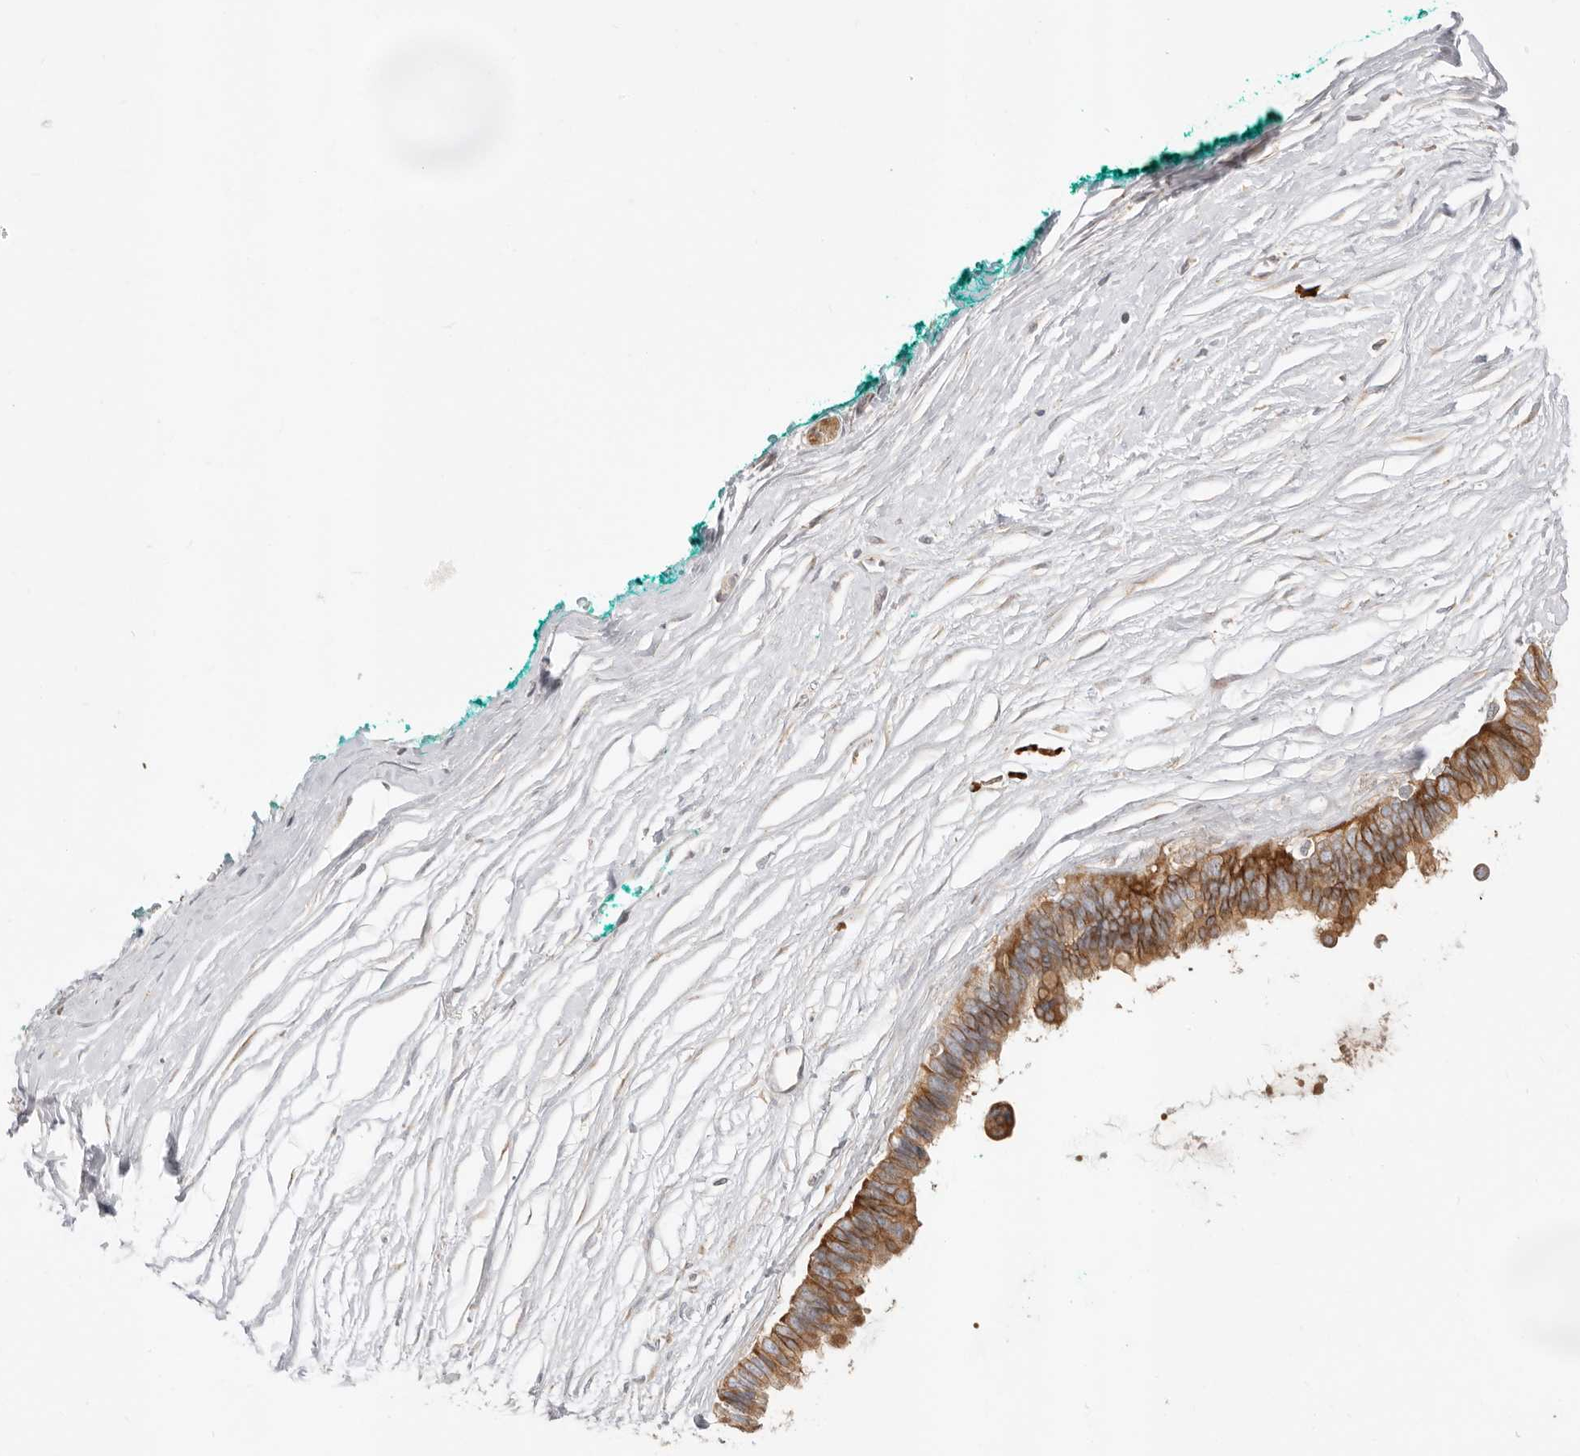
{"staining": {"intensity": "moderate", "quantity": ">75%", "location": "cytoplasmic/membranous"}, "tissue": "pancreatic cancer", "cell_type": "Tumor cells", "image_type": "cancer", "snomed": [{"axis": "morphology", "description": "Adenocarcinoma, NOS"}, {"axis": "topography", "description": "Pancreas"}], "caption": "Brown immunohistochemical staining in human pancreatic adenocarcinoma displays moderate cytoplasmic/membranous staining in about >75% of tumor cells. (DAB IHC with brightfield microscopy, high magnification).", "gene": "USH1C", "patient": {"sex": "female", "age": 72}}